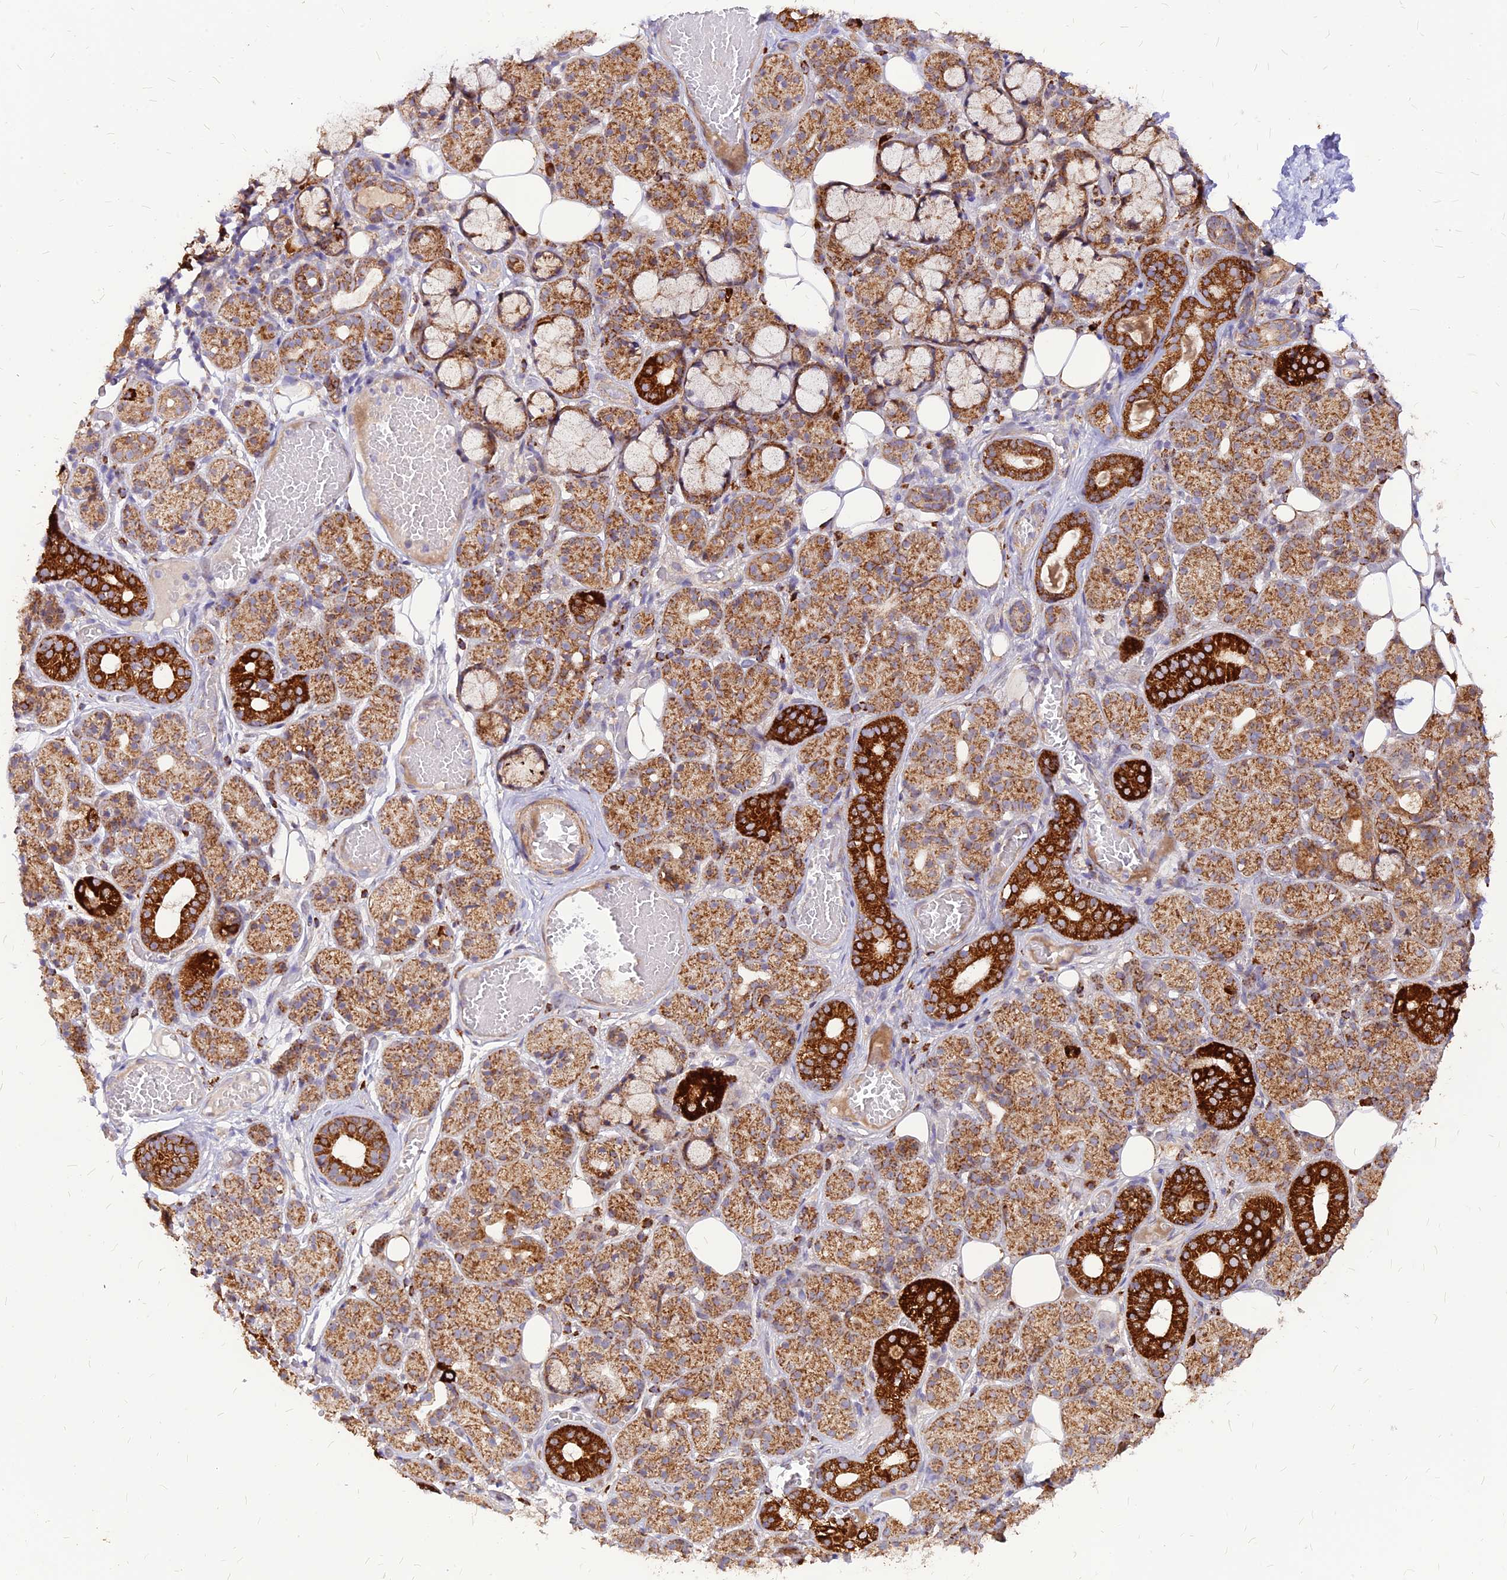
{"staining": {"intensity": "strong", "quantity": ">75%", "location": "cytoplasmic/membranous"}, "tissue": "salivary gland", "cell_type": "Glandular cells", "image_type": "normal", "snomed": [{"axis": "morphology", "description": "Normal tissue, NOS"}, {"axis": "topography", "description": "Salivary gland"}], "caption": "Immunohistochemistry (IHC) staining of unremarkable salivary gland, which displays high levels of strong cytoplasmic/membranous expression in about >75% of glandular cells indicating strong cytoplasmic/membranous protein staining. The staining was performed using DAB (3,3'-diaminobenzidine) (brown) for protein detection and nuclei were counterstained in hematoxylin (blue).", "gene": "ECI1", "patient": {"sex": "male", "age": 63}}